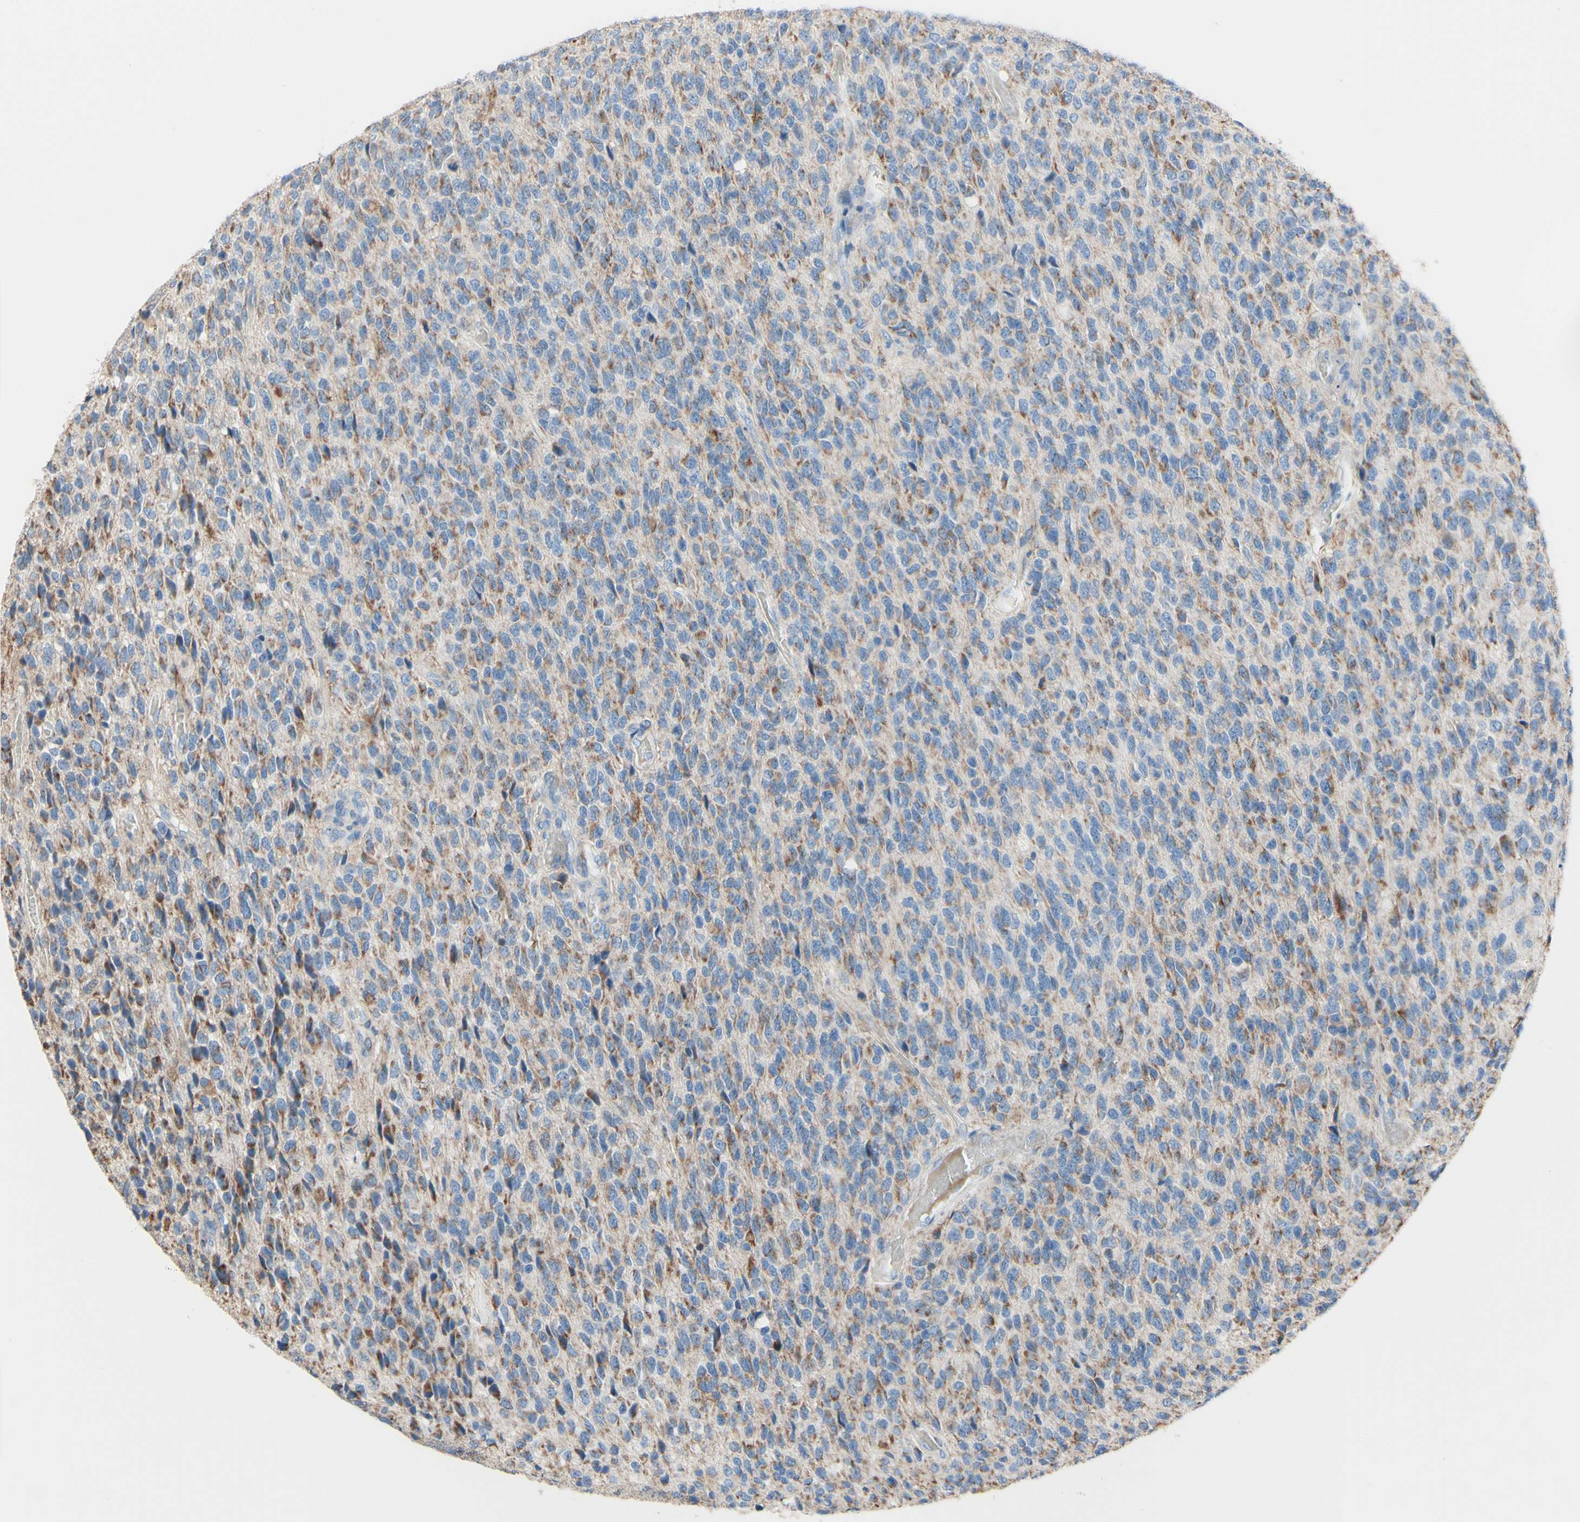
{"staining": {"intensity": "moderate", "quantity": "25%-75%", "location": "cytoplasmic/membranous"}, "tissue": "glioma", "cell_type": "Tumor cells", "image_type": "cancer", "snomed": [{"axis": "morphology", "description": "Glioma, malignant, High grade"}, {"axis": "topography", "description": "pancreas cauda"}], "caption": "Immunohistochemical staining of human glioma exhibits medium levels of moderate cytoplasmic/membranous protein positivity in about 25%-75% of tumor cells.", "gene": "AGPAT5", "patient": {"sex": "male", "age": 60}}